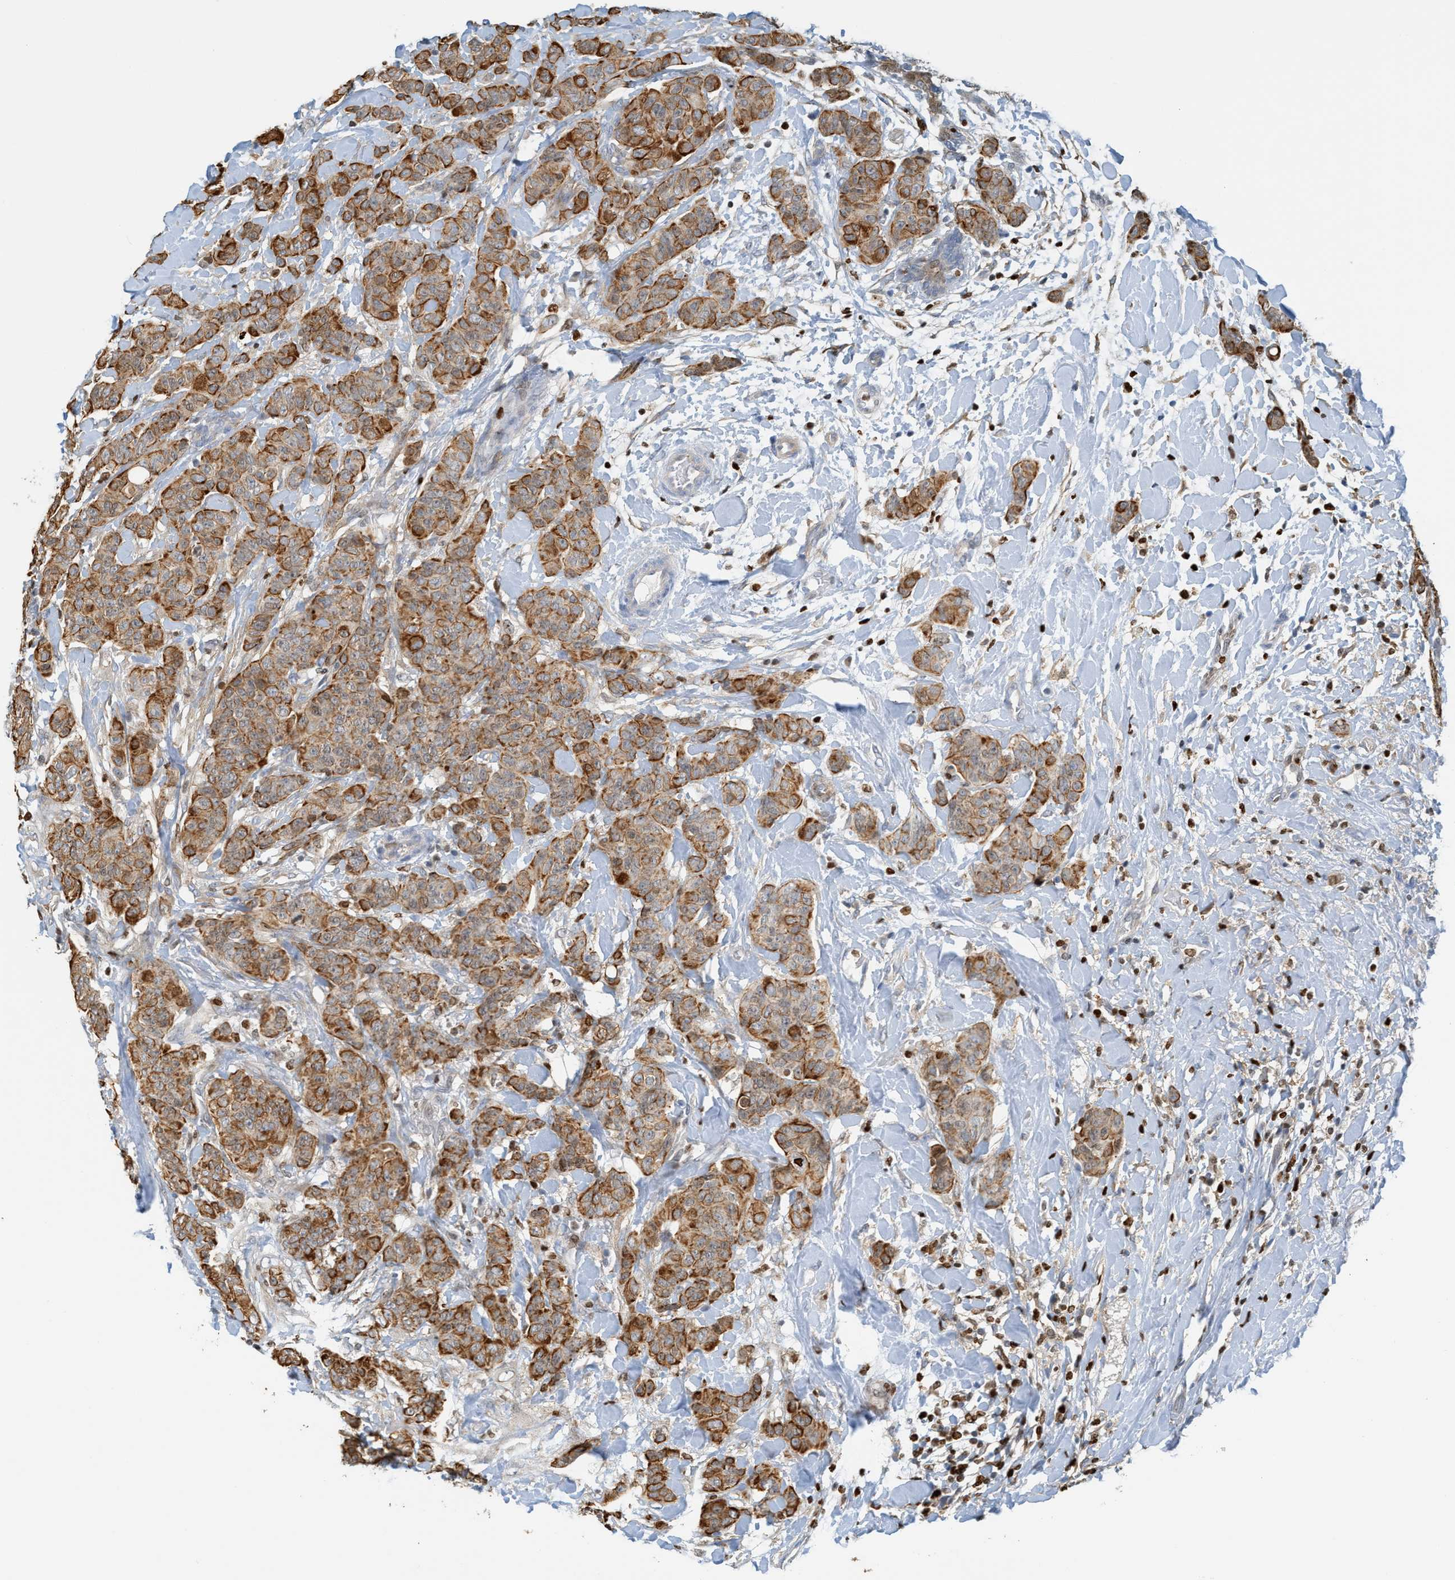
{"staining": {"intensity": "moderate", "quantity": ">75%", "location": "cytoplasmic/membranous"}, "tissue": "breast cancer", "cell_type": "Tumor cells", "image_type": "cancer", "snomed": [{"axis": "morphology", "description": "Normal tissue, NOS"}, {"axis": "morphology", "description": "Duct carcinoma"}, {"axis": "topography", "description": "Breast"}], "caption": "Immunohistochemistry of breast cancer reveals medium levels of moderate cytoplasmic/membranous staining in approximately >75% of tumor cells.", "gene": "SH3D19", "patient": {"sex": "female", "age": 40}}